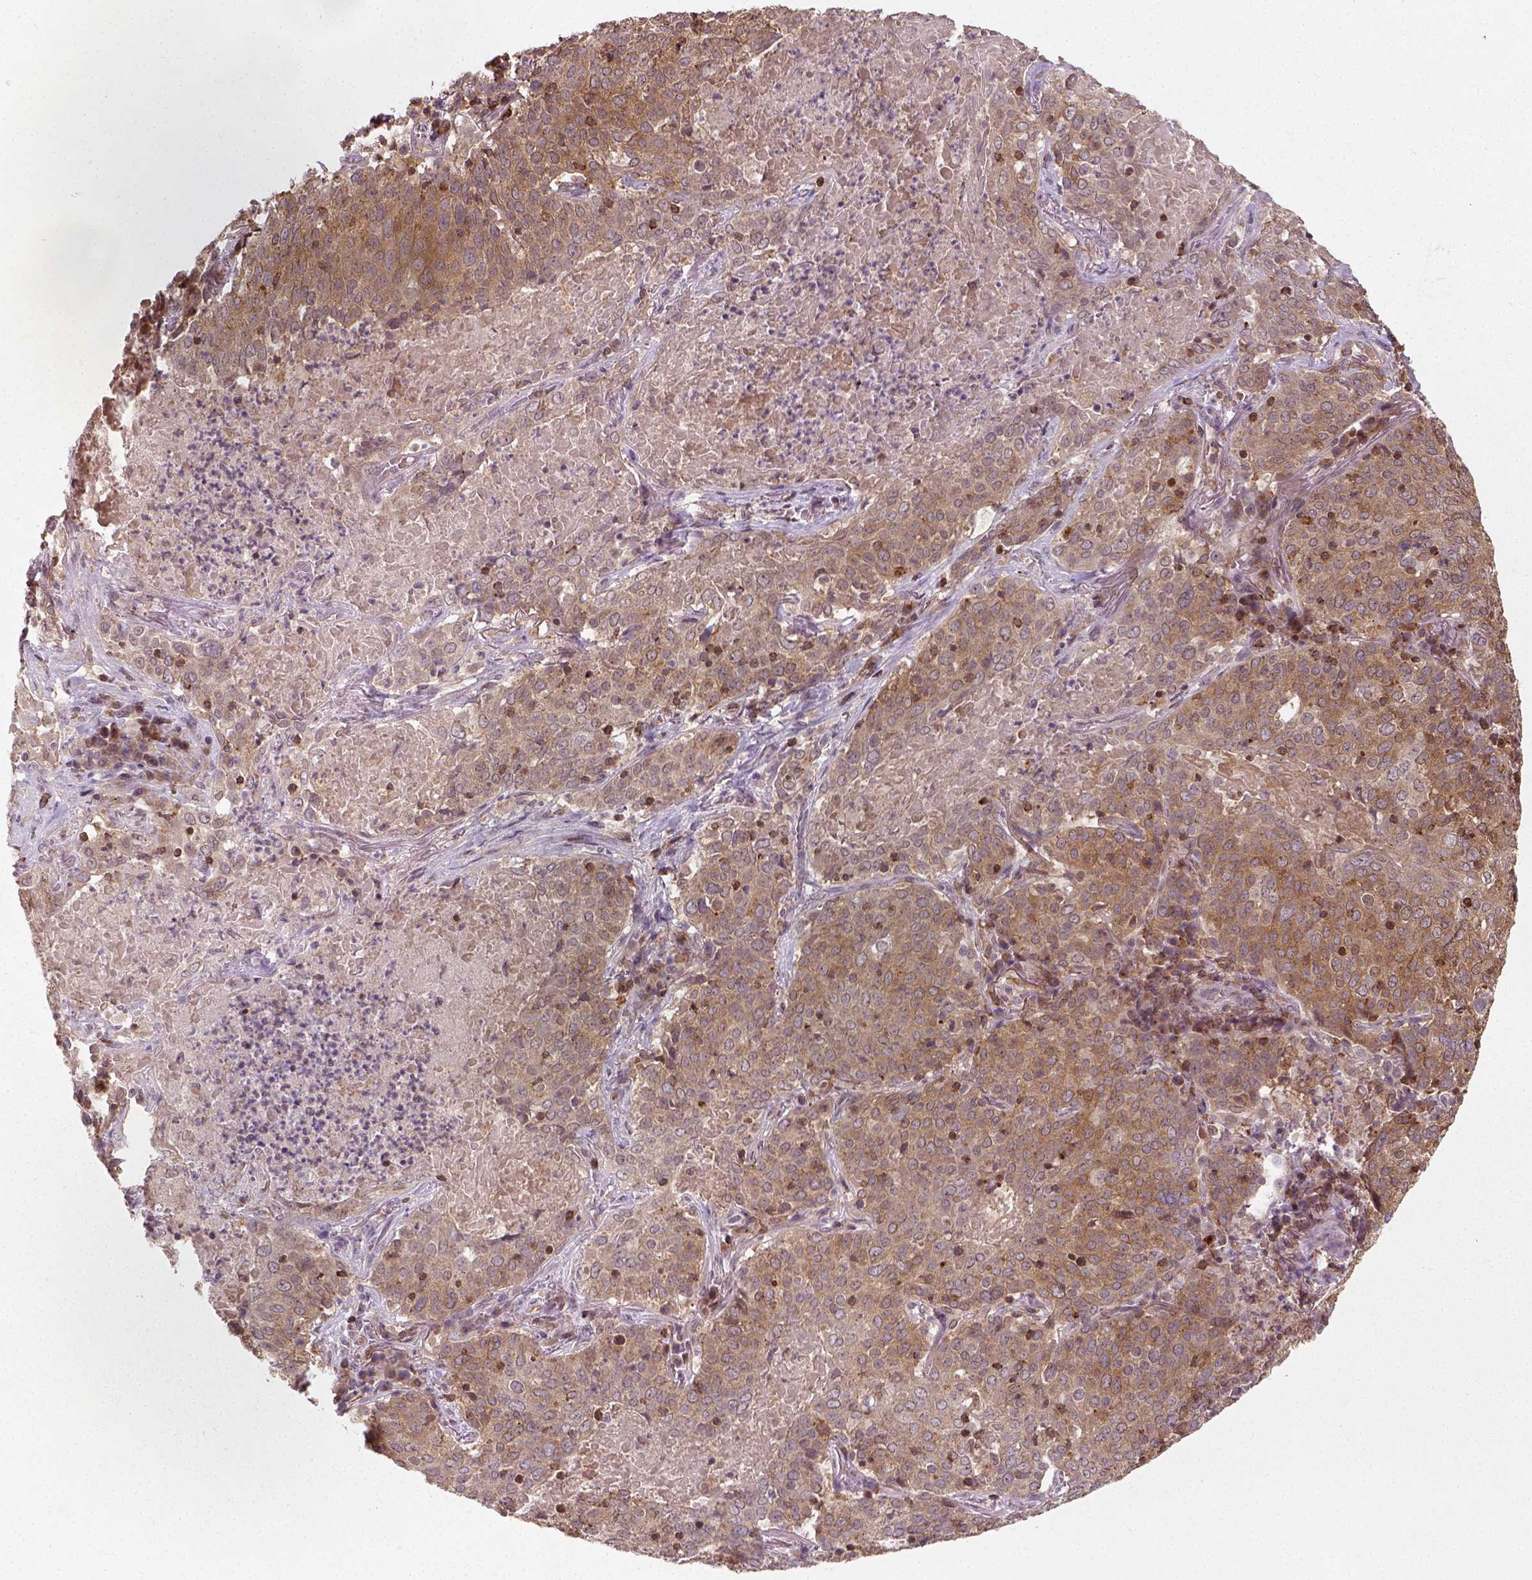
{"staining": {"intensity": "moderate", "quantity": ">75%", "location": "cytoplasmic/membranous"}, "tissue": "lung cancer", "cell_type": "Tumor cells", "image_type": "cancer", "snomed": [{"axis": "morphology", "description": "Squamous cell carcinoma, NOS"}, {"axis": "topography", "description": "Lung"}], "caption": "Protein expression analysis of squamous cell carcinoma (lung) displays moderate cytoplasmic/membranous expression in approximately >75% of tumor cells.", "gene": "CAMKK1", "patient": {"sex": "male", "age": 82}}